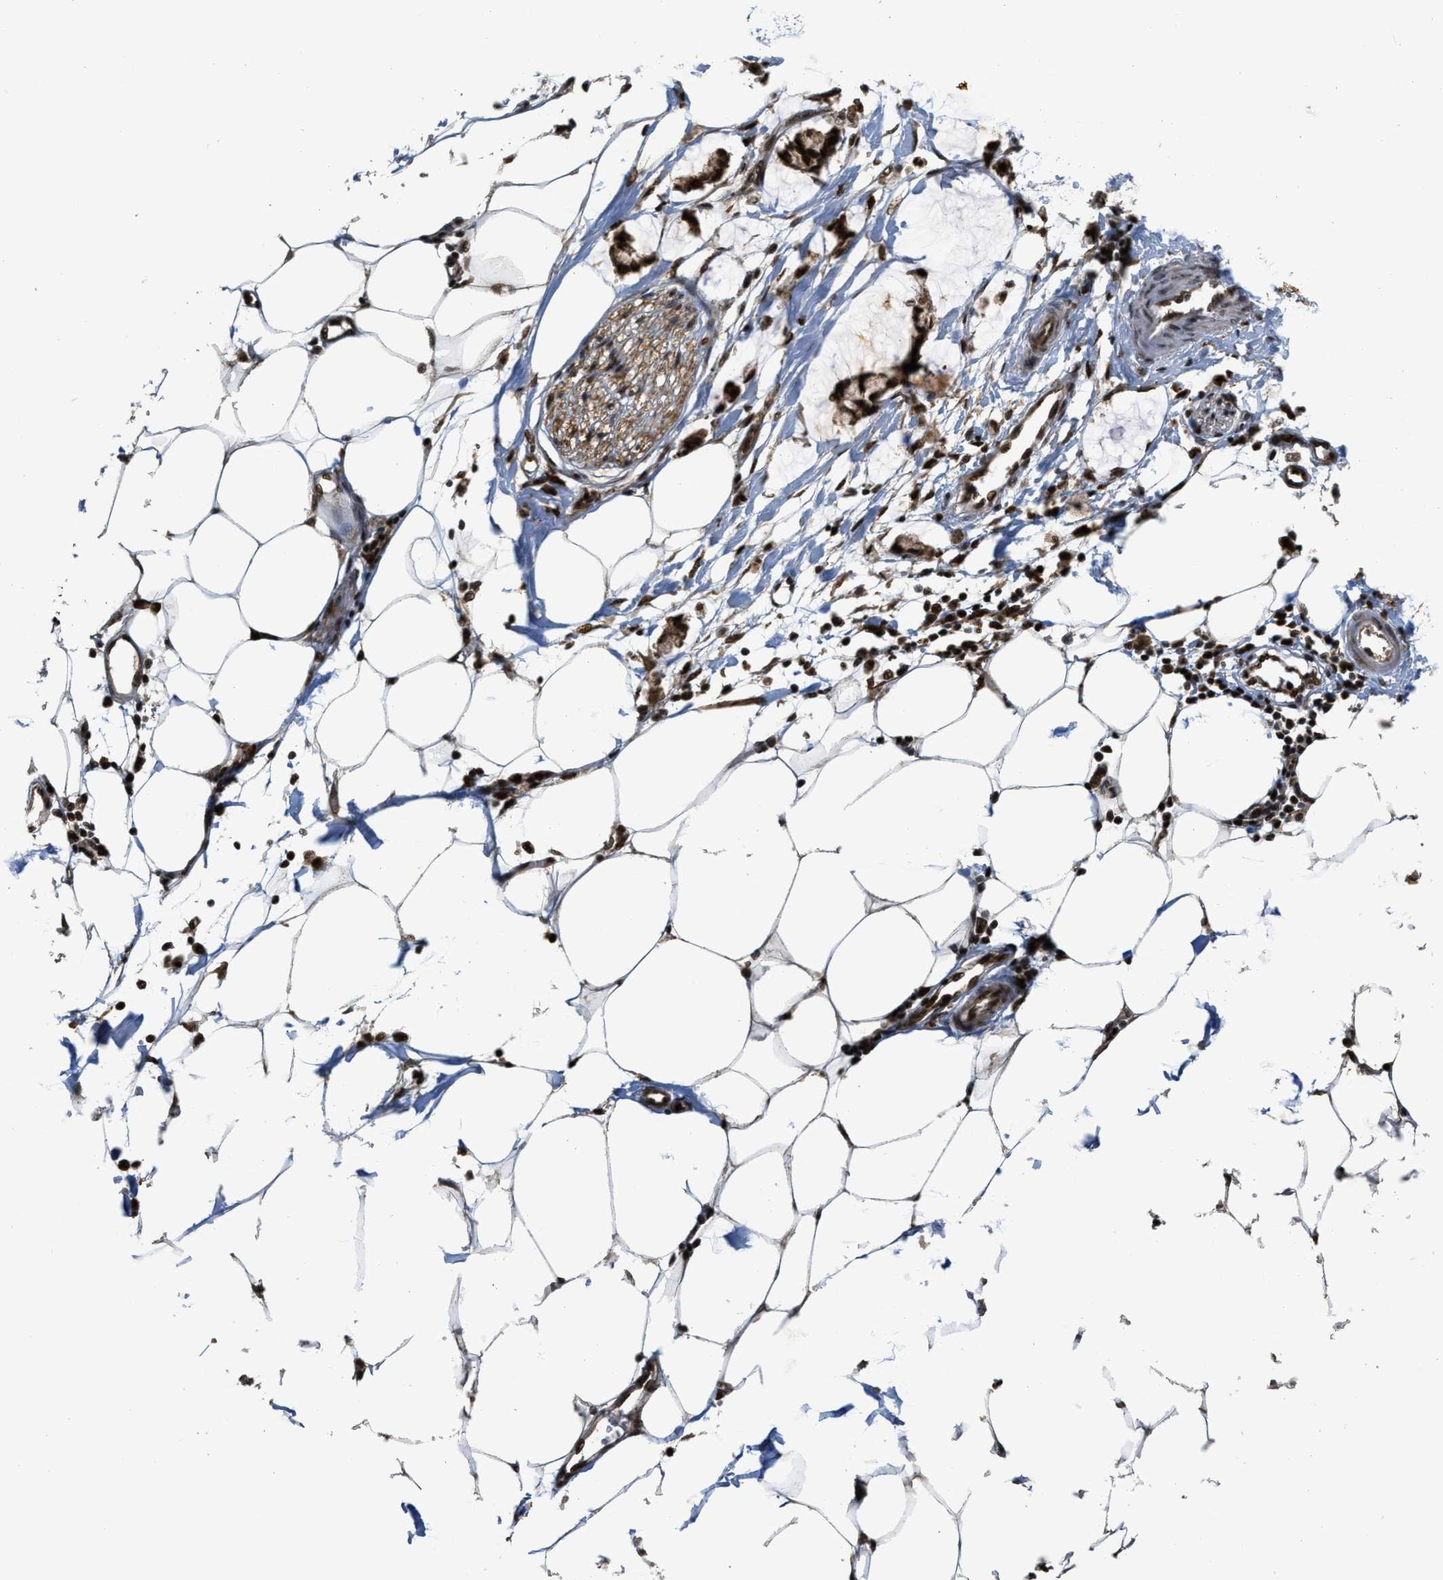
{"staining": {"intensity": "strong", "quantity": ">75%", "location": "cytoplasmic/membranous,nuclear"}, "tissue": "adipose tissue", "cell_type": "Adipocytes", "image_type": "normal", "snomed": [{"axis": "morphology", "description": "Normal tissue, NOS"}, {"axis": "morphology", "description": "Adenocarcinoma, NOS"}, {"axis": "topography", "description": "Colon"}, {"axis": "topography", "description": "Peripheral nerve tissue"}], "caption": "A brown stain labels strong cytoplasmic/membranous,nuclear positivity of a protein in adipocytes of unremarkable adipose tissue.", "gene": "SERTAD2", "patient": {"sex": "male", "age": 14}}